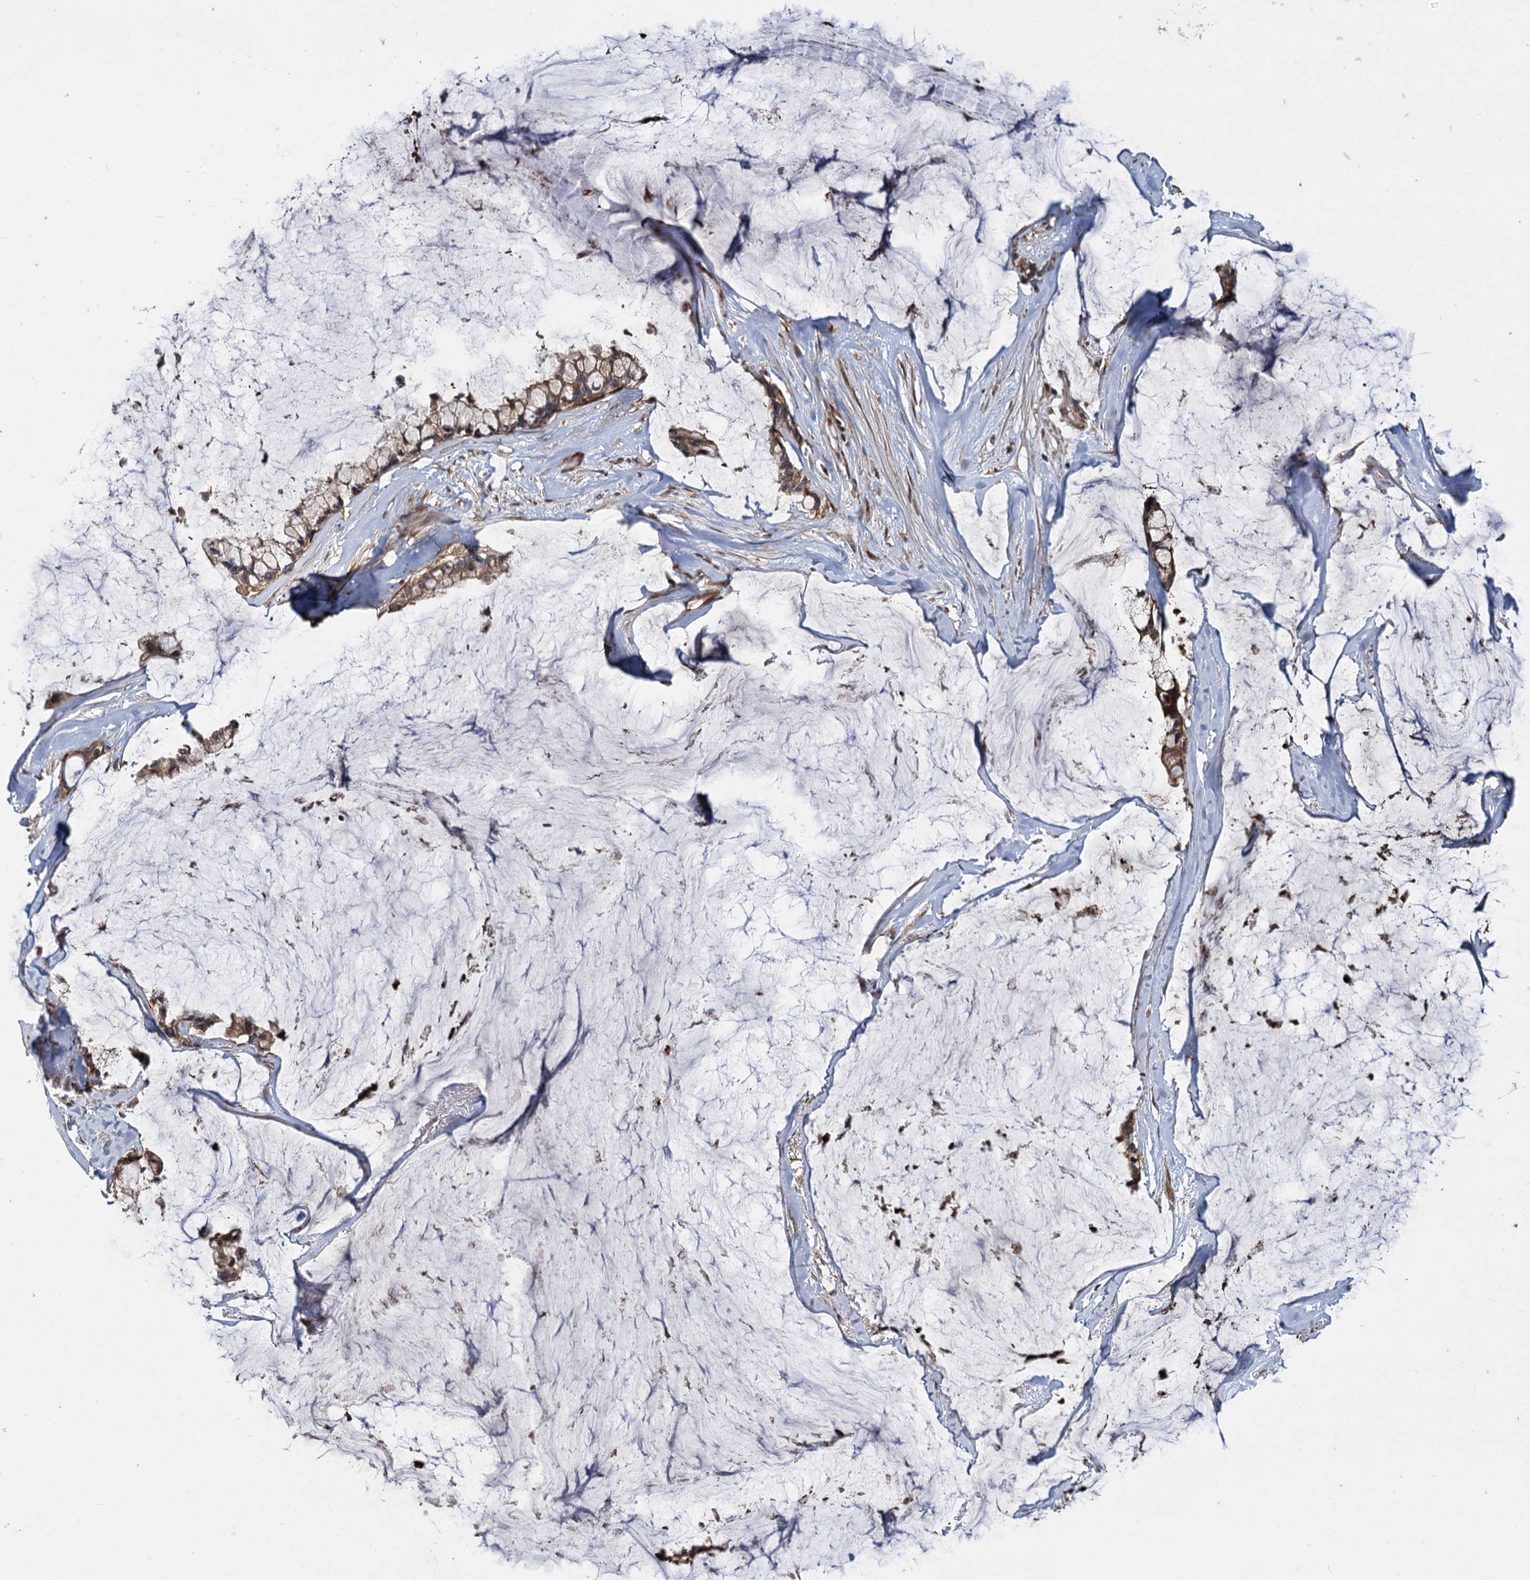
{"staining": {"intensity": "moderate", "quantity": ">75%", "location": "cytoplasmic/membranous"}, "tissue": "ovarian cancer", "cell_type": "Tumor cells", "image_type": "cancer", "snomed": [{"axis": "morphology", "description": "Cystadenocarcinoma, mucinous, NOS"}, {"axis": "topography", "description": "Ovary"}], "caption": "Immunohistochemical staining of ovarian cancer (mucinous cystadenocarcinoma) displays medium levels of moderate cytoplasmic/membranous expression in approximately >75% of tumor cells.", "gene": "INPPL1", "patient": {"sex": "female", "age": 39}}